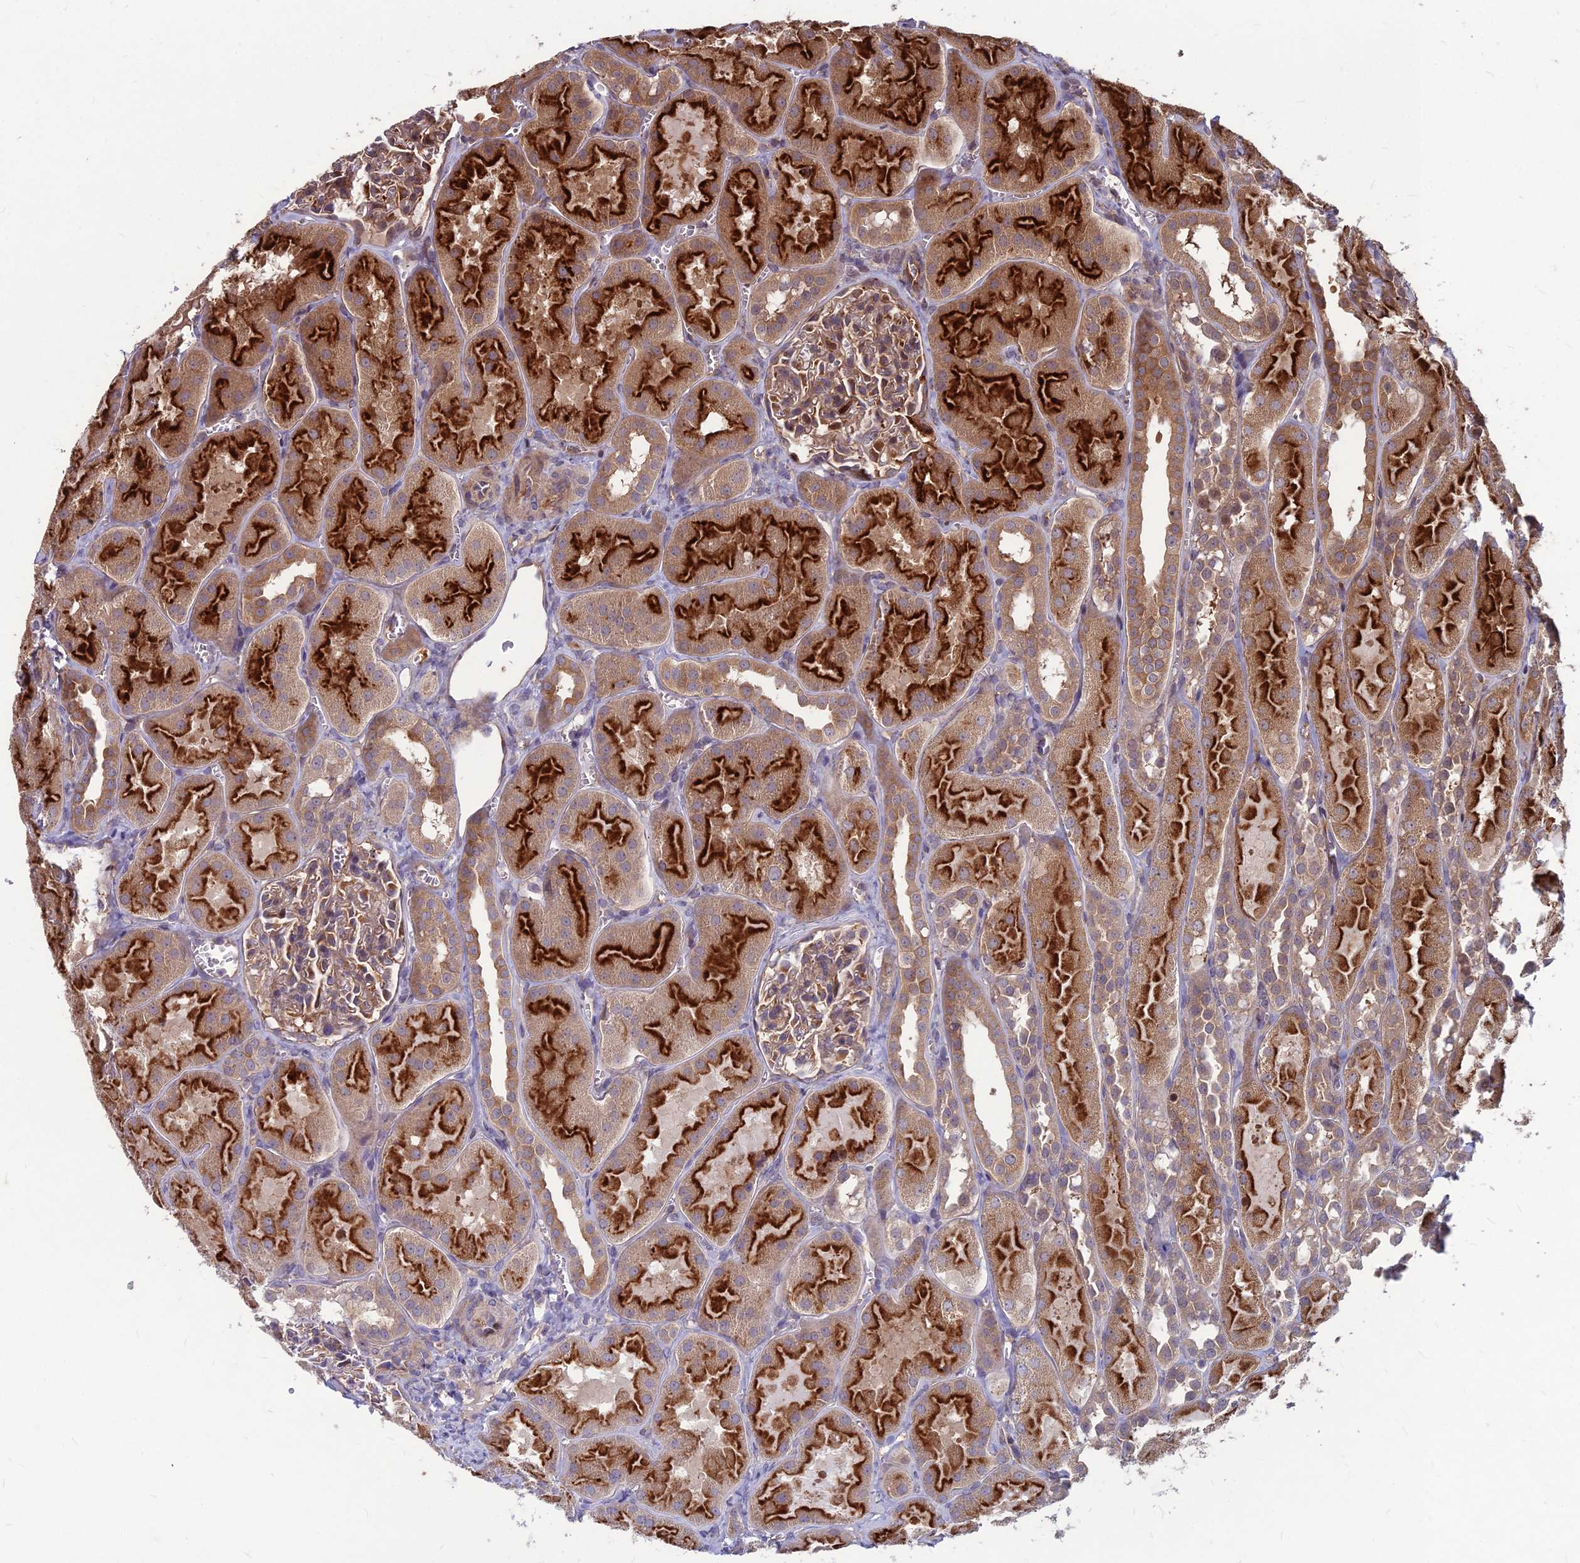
{"staining": {"intensity": "moderate", "quantity": "<25%", "location": "cytoplasmic/membranous"}, "tissue": "kidney", "cell_type": "Cells in glomeruli", "image_type": "normal", "snomed": [{"axis": "morphology", "description": "Normal tissue, NOS"}, {"axis": "topography", "description": "Kidney"}, {"axis": "topography", "description": "Urinary bladder"}], "caption": "The image shows a brown stain indicating the presence of a protein in the cytoplasmic/membranous of cells in glomeruli in kidney. Using DAB (brown) and hematoxylin (blue) stains, captured at high magnification using brightfield microscopy.", "gene": "MFSD8", "patient": {"sex": "male", "age": 16}}